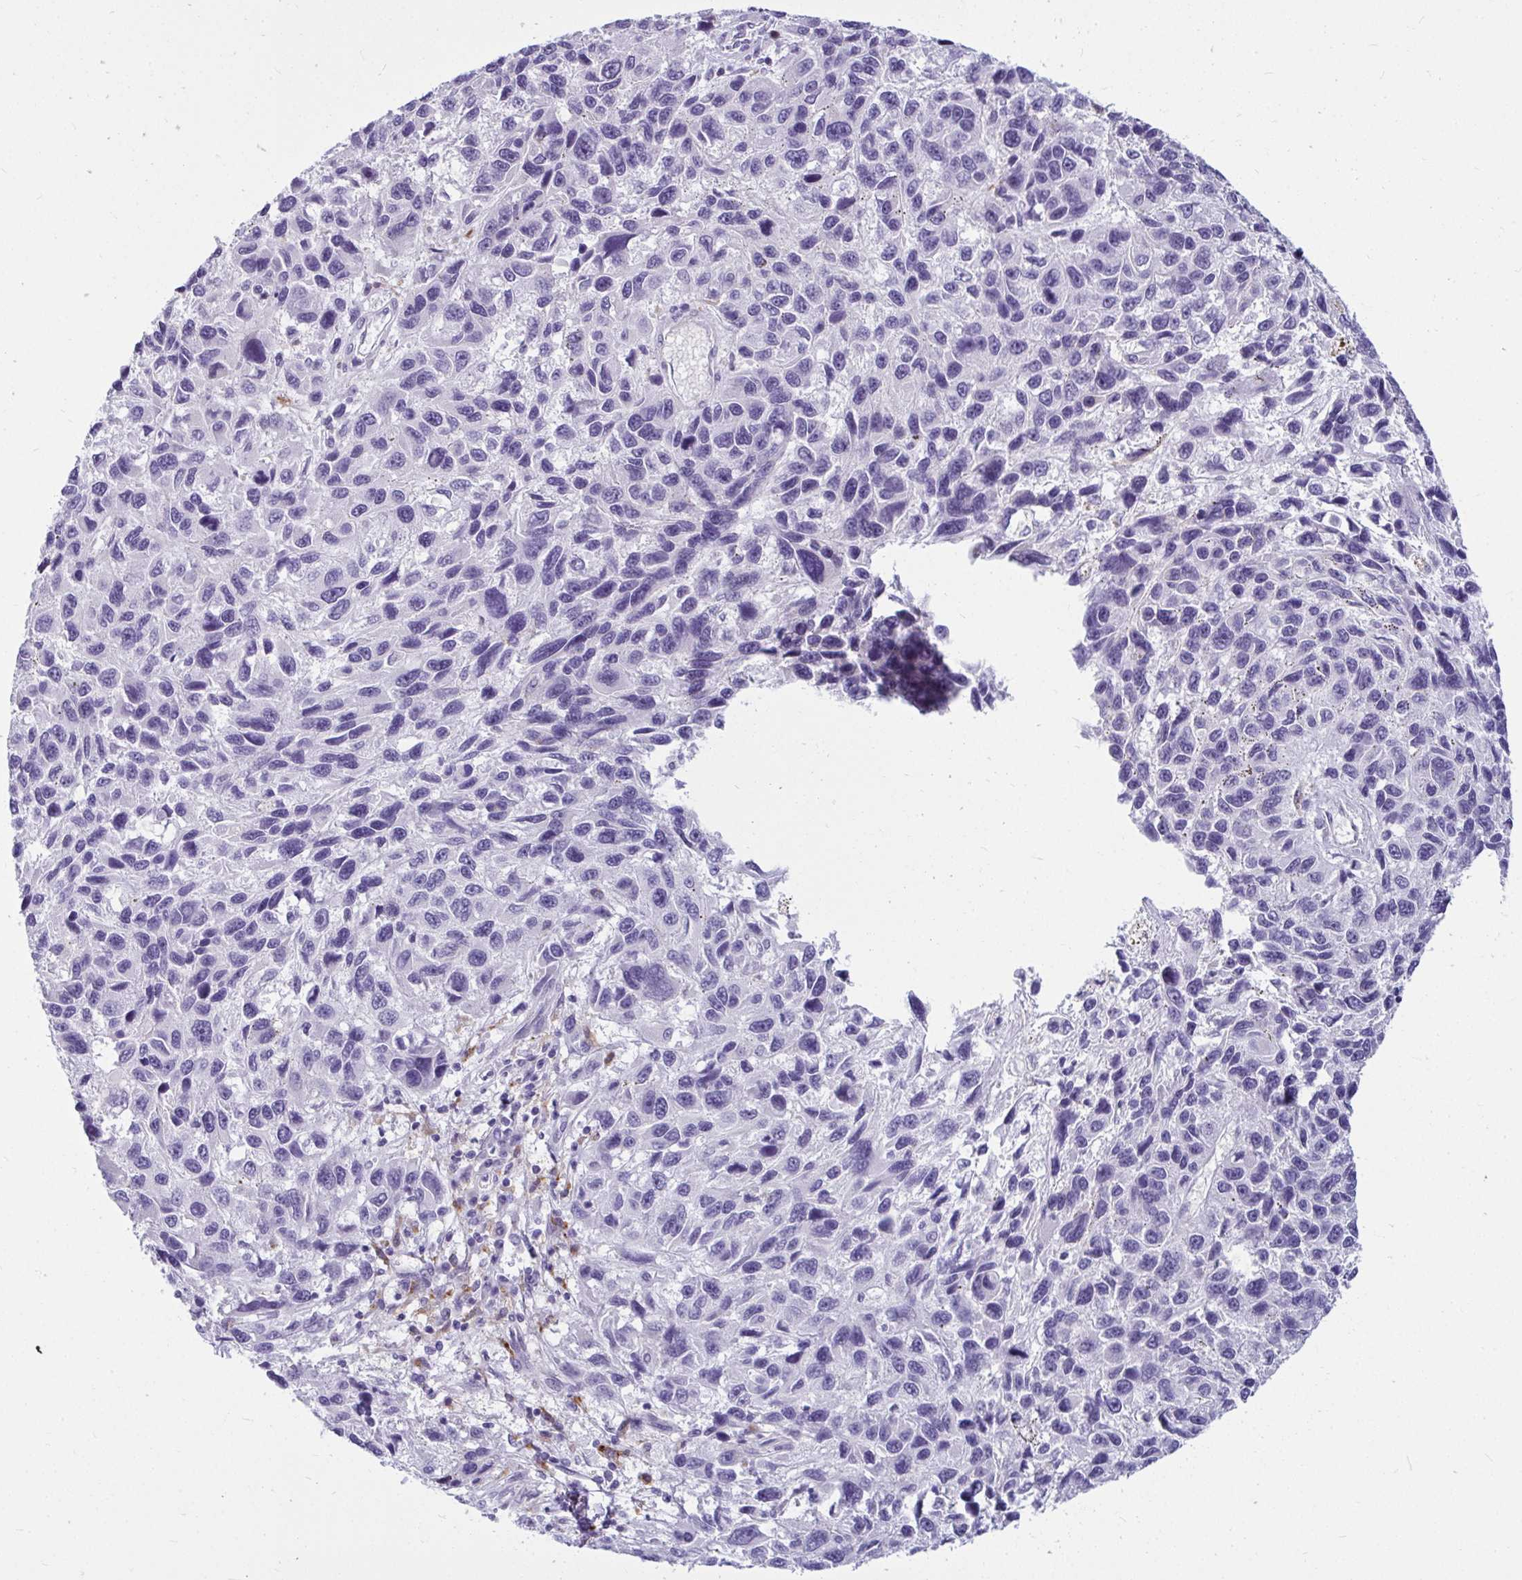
{"staining": {"intensity": "negative", "quantity": "none", "location": "none"}, "tissue": "melanoma", "cell_type": "Tumor cells", "image_type": "cancer", "snomed": [{"axis": "morphology", "description": "Malignant melanoma, NOS"}, {"axis": "topography", "description": "Skin"}], "caption": "High magnification brightfield microscopy of malignant melanoma stained with DAB (3,3'-diaminobenzidine) (brown) and counterstained with hematoxylin (blue): tumor cells show no significant expression.", "gene": "CTSZ", "patient": {"sex": "male", "age": 53}}